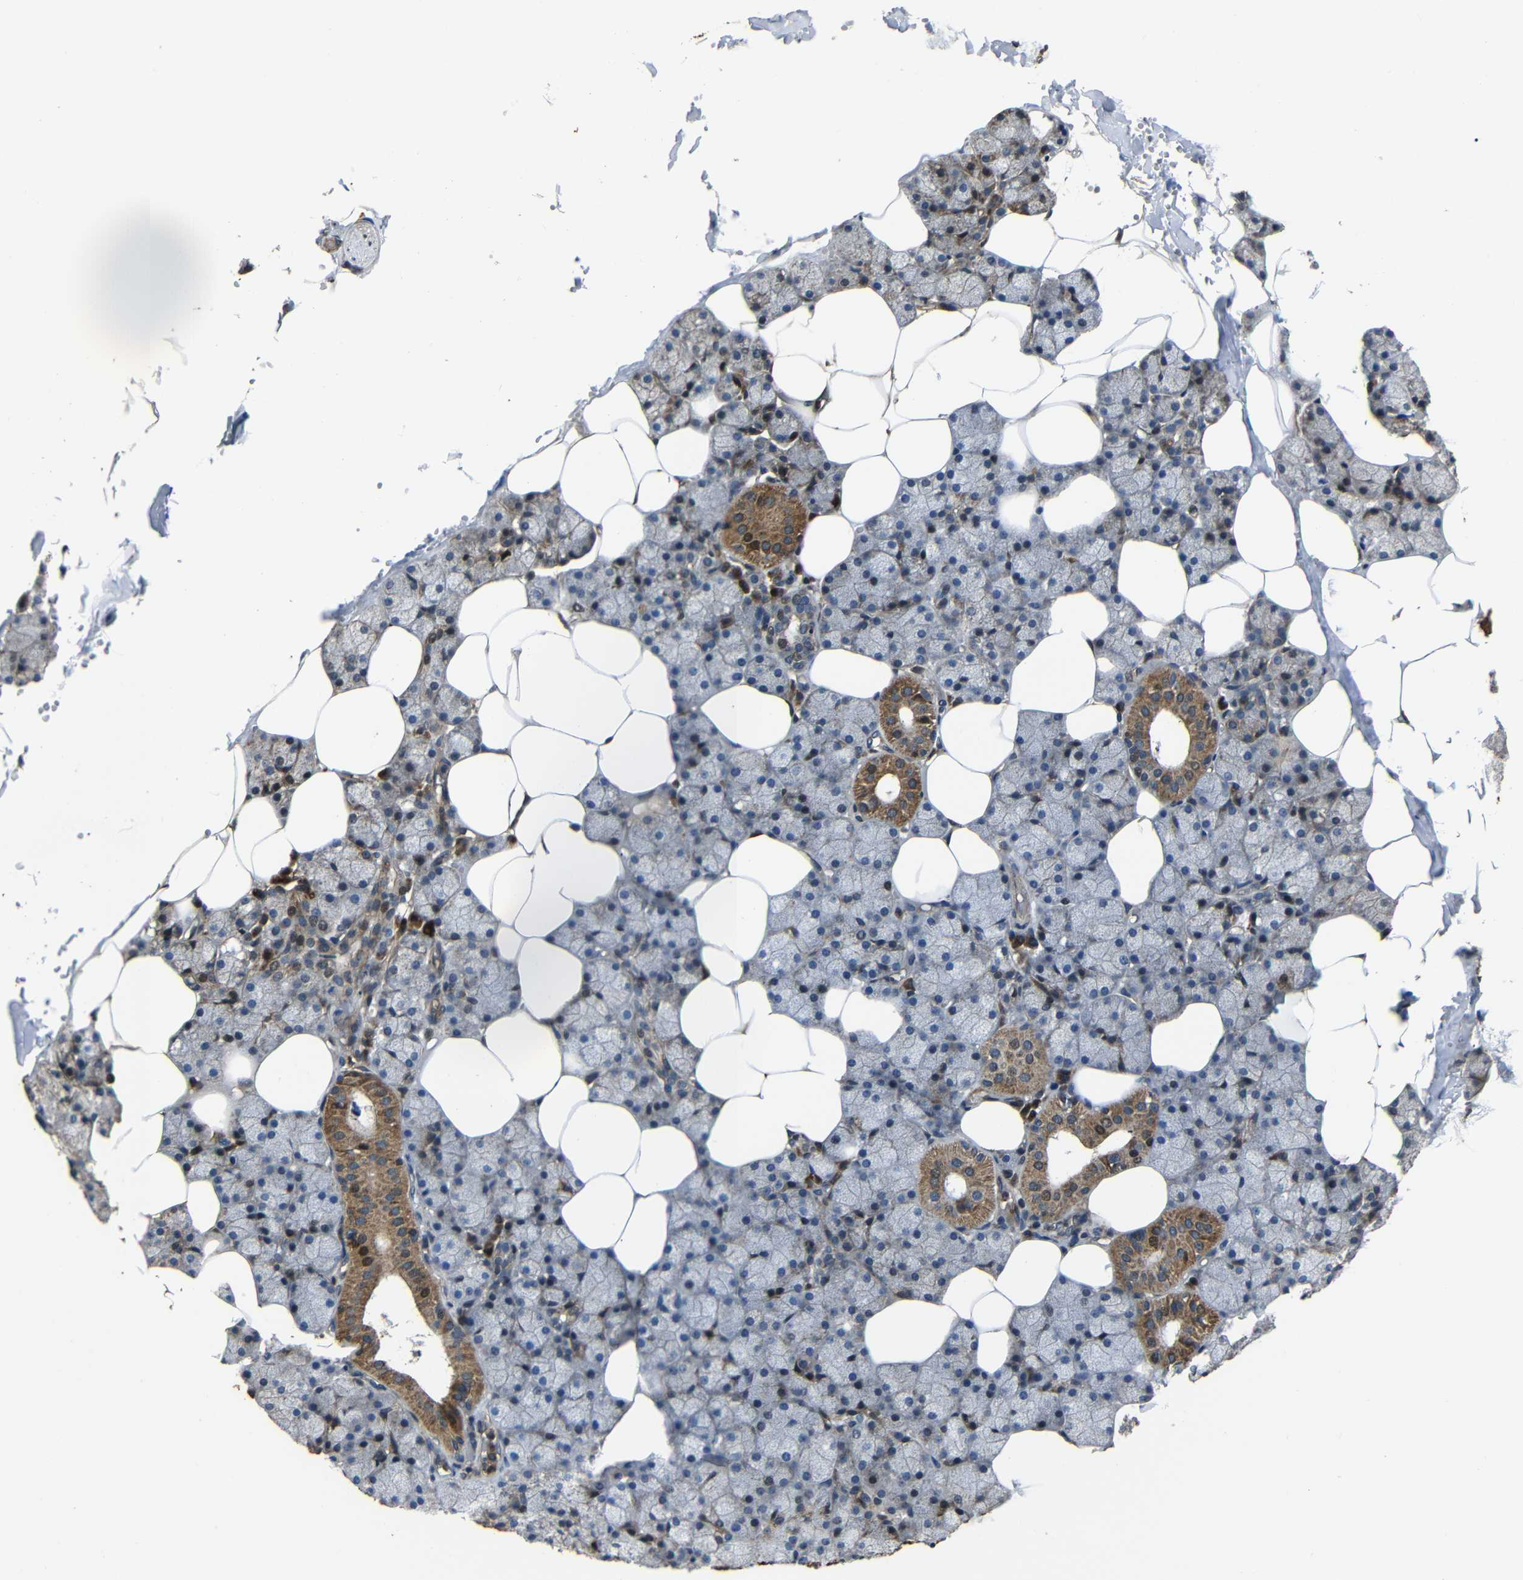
{"staining": {"intensity": "moderate", "quantity": "25%-75%", "location": "cytoplasmic/membranous"}, "tissue": "salivary gland", "cell_type": "Glandular cells", "image_type": "normal", "snomed": [{"axis": "morphology", "description": "Normal tissue, NOS"}, {"axis": "topography", "description": "Salivary gland"}], "caption": "Immunohistochemical staining of benign human salivary gland exhibits medium levels of moderate cytoplasmic/membranous staining in approximately 25%-75% of glandular cells. (DAB (3,3'-diaminobenzidine) IHC, brown staining for protein, blue staining for nuclei).", "gene": "SNN", "patient": {"sex": "male", "age": 62}}